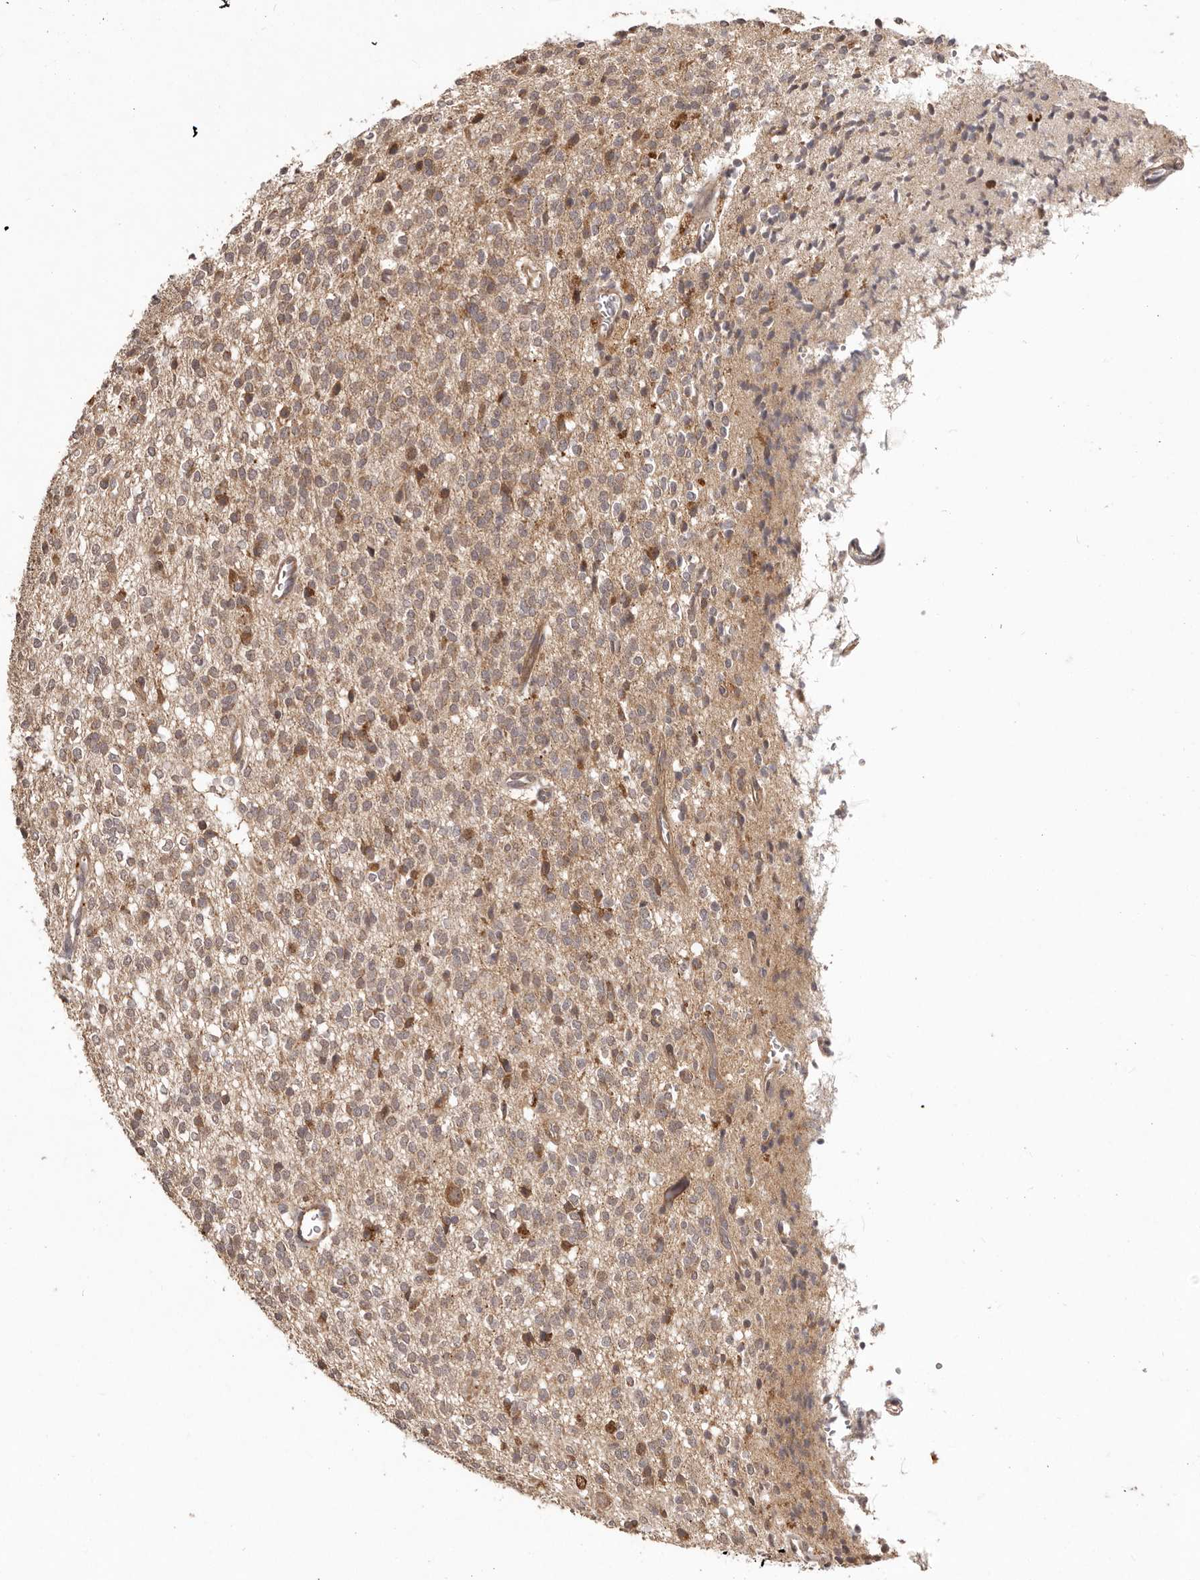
{"staining": {"intensity": "weak", "quantity": "25%-75%", "location": "cytoplasmic/membranous"}, "tissue": "glioma", "cell_type": "Tumor cells", "image_type": "cancer", "snomed": [{"axis": "morphology", "description": "Glioma, malignant, High grade"}, {"axis": "topography", "description": "Brain"}], "caption": "Immunohistochemistry (IHC) histopathology image of neoplastic tissue: human glioma stained using immunohistochemistry (IHC) demonstrates low levels of weak protein expression localized specifically in the cytoplasmic/membranous of tumor cells, appearing as a cytoplasmic/membranous brown color.", "gene": "RNF187", "patient": {"sex": "male", "age": 34}}